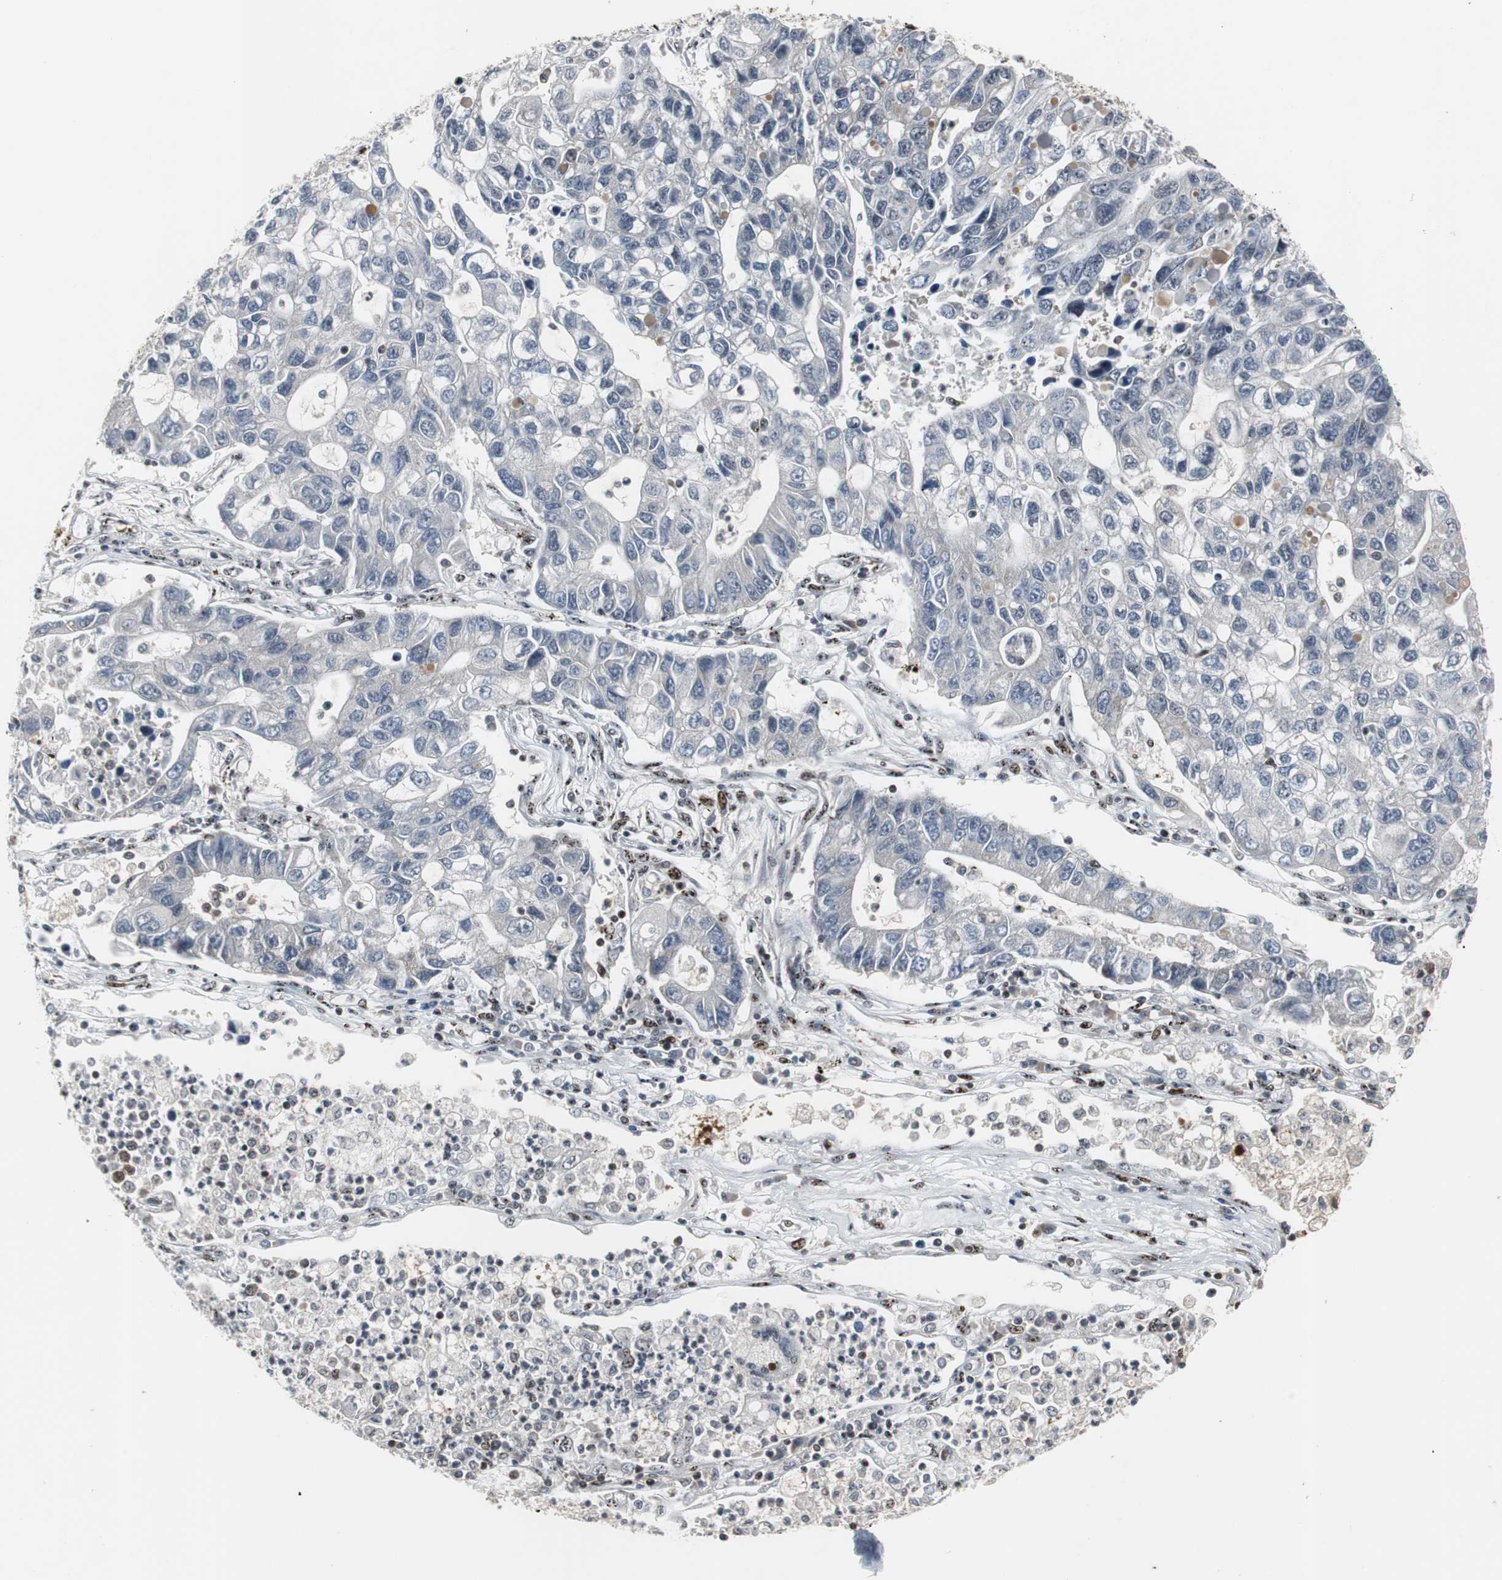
{"staining": {"intensity": "negative", "quantity": "none", "location": "none"}, "tissue": "lung cancer", "cell_type": "Tumor cells", "image_type": "cancer", "snomed": [{"axis": "morphology", "description": "Adenocarcinoma, NOS"}, {"axis": "topography", "description": "Lung"}], "caption": "Protein analysis of lung cancer reveals no significant expression in tumor cells. (Brightfield microscopy of DAB (3,3'-diaminobenzidine) immunohistochemistry at high magnification).", "gene": "GRK2", "patient": {"sex": "female", "age": 51}}